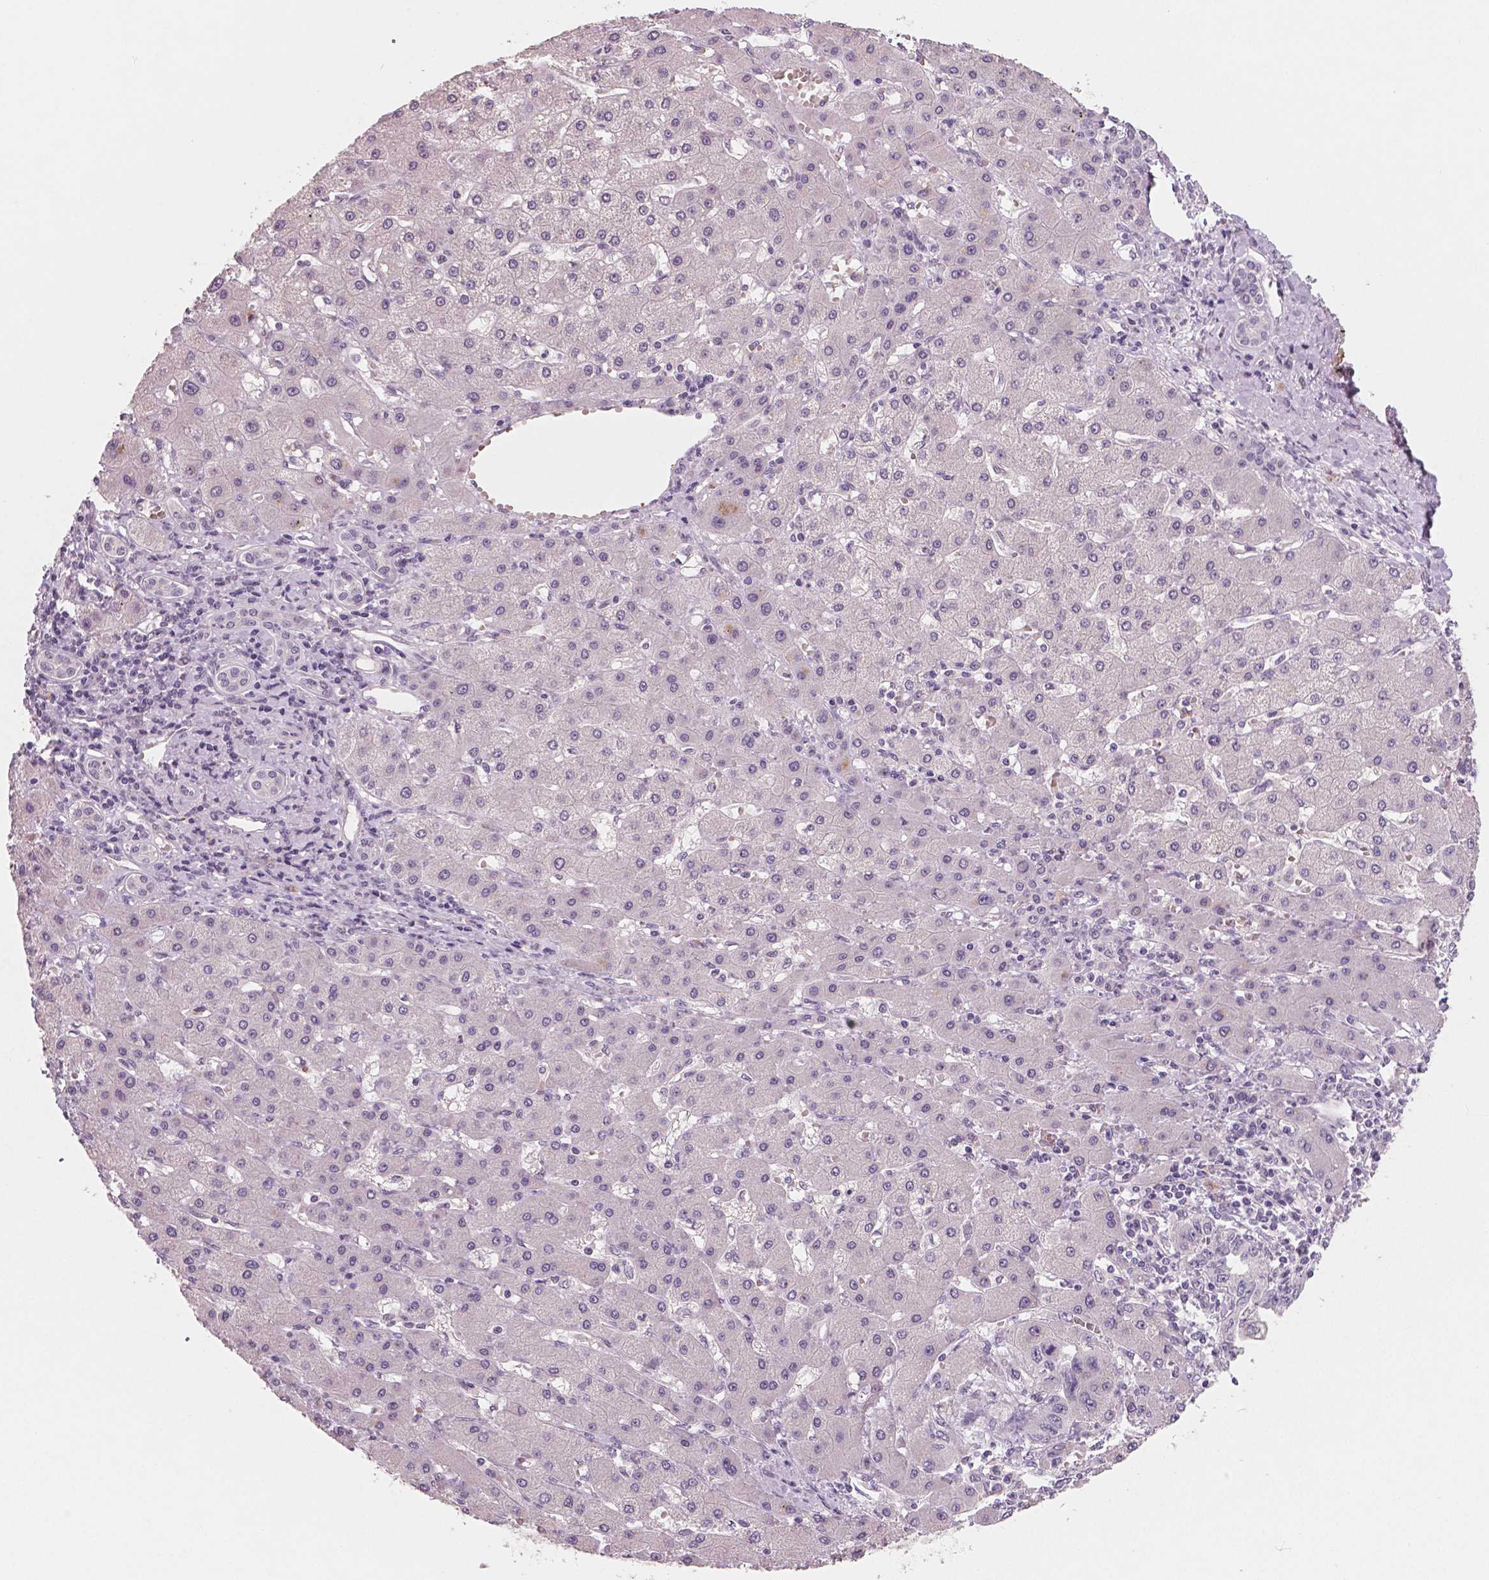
{"staining": {"intensity": "negative", "quantity": "none", "location": "none"}, "tissue": "liver cancer", "cell_type": "Tumor cells", "image_type": "cancer", "snomed": [{"axis": "morphology", "description": "Cholangiocarcinoma"}, {"axis": "topography", "description": "Liver"}], "caption": "Liver cholangiocarcinoma was stained to show a protein in brown. There is no significant staining in tumor cells.", "gene": "RNASE7", "patient": {"sex": "male", "age": 59}}